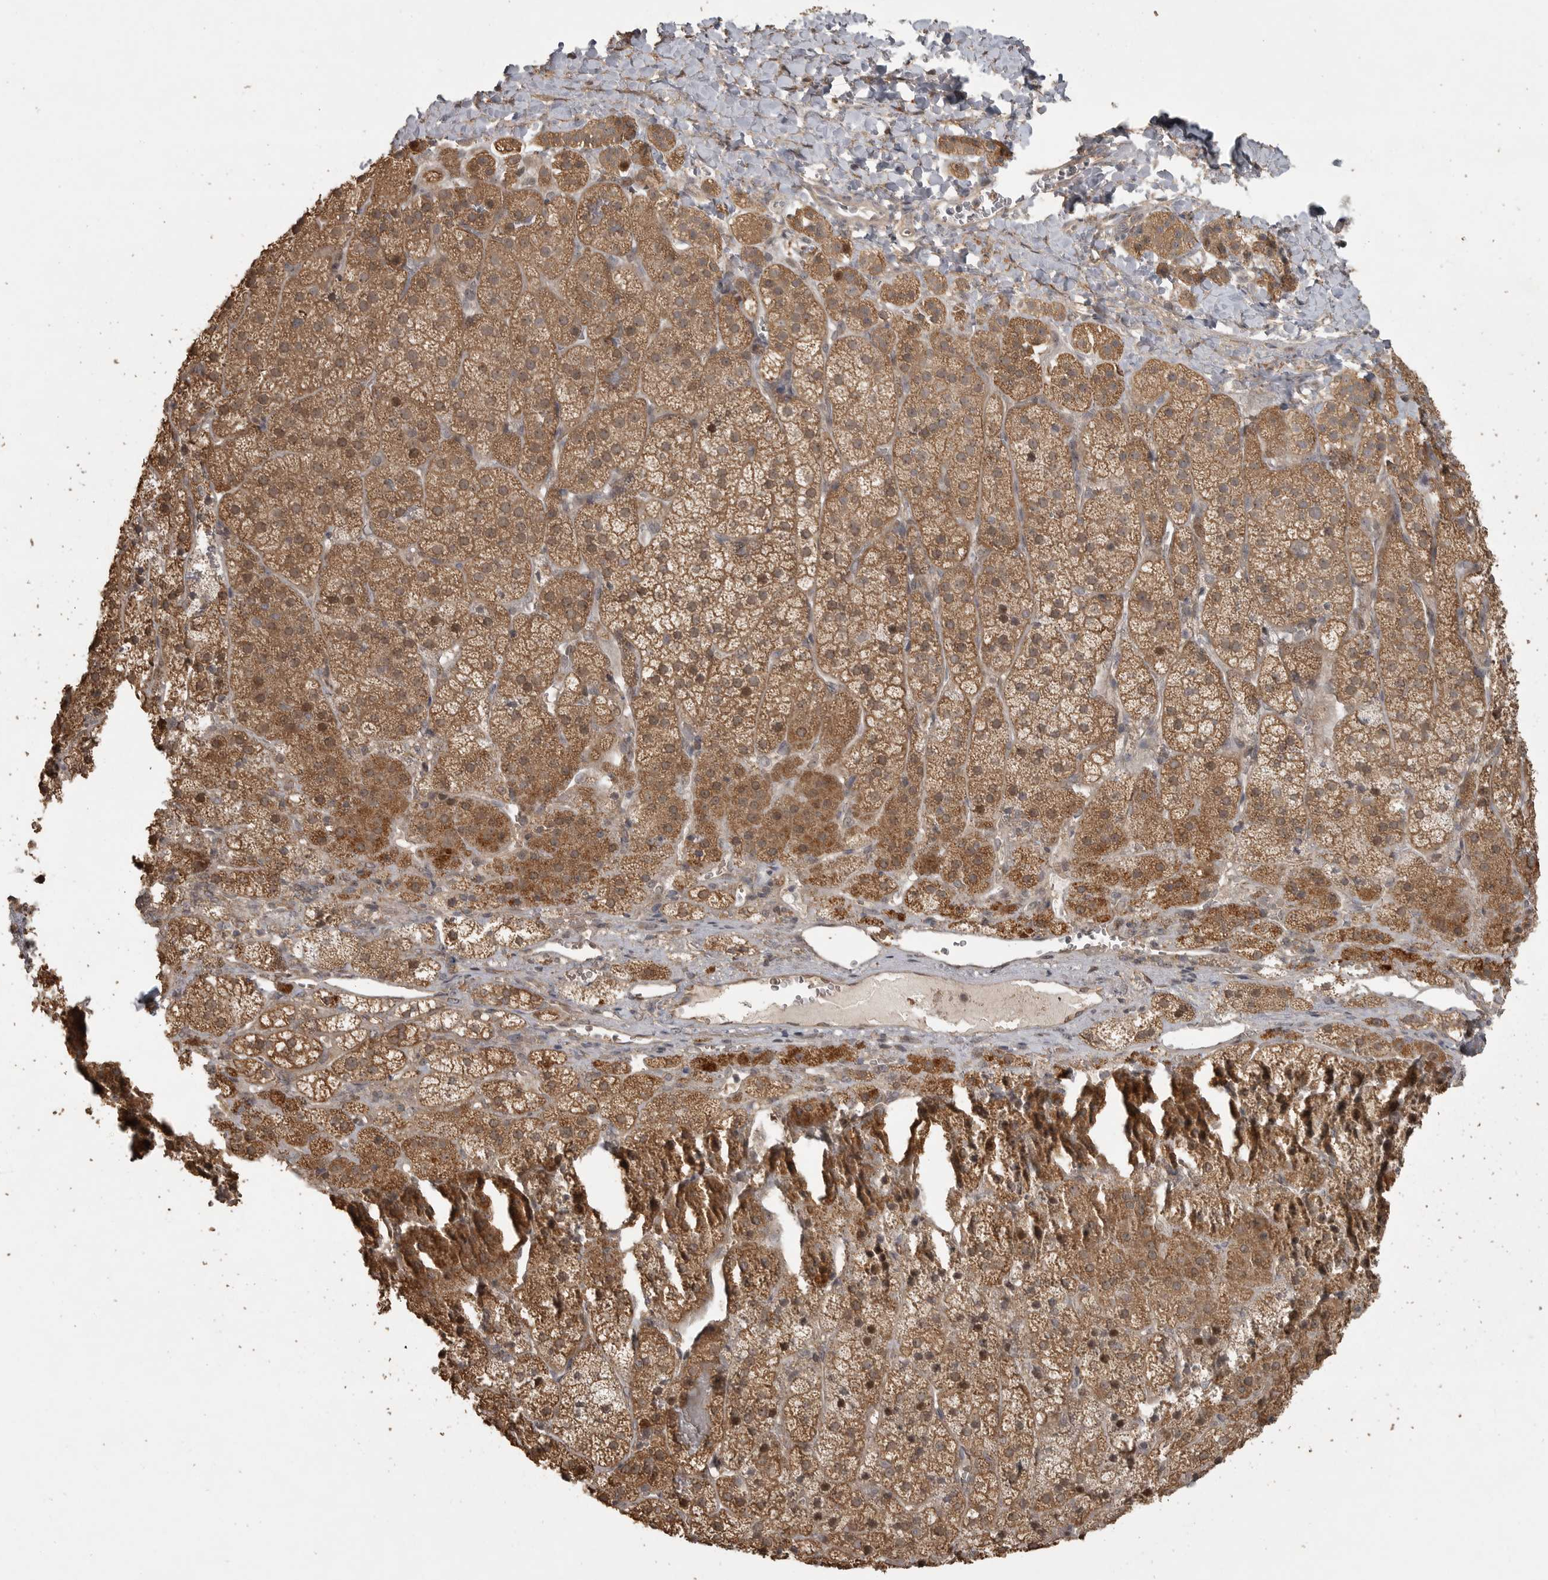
{"staining": {"intensity": "moderate", "quantity": ">75%", "location": "cytoplasmic/membranous"}, "tissue": "adrenal gland", "cell_type": "Glandular cells", "image_type": "normal", "snomed": [{"axis": "morphology", "description": "Normal tissue, NOS"}, {"axis": "topography", "description": "Adrenal gland"}], "caption": "Immunohistochemistry (IHC) image of unremarkable adrenal gland: adrenal gland stained using immunohistochemistry (IHC) exhibits medium levels of moderate protein expression localized specifically in the cytoplasmic/membranous of glandular cells, appearing as a cytoplasmic/membranous brown color.", "gene": "LLGL1", "patient": {"sex": "female", "age": 44}}